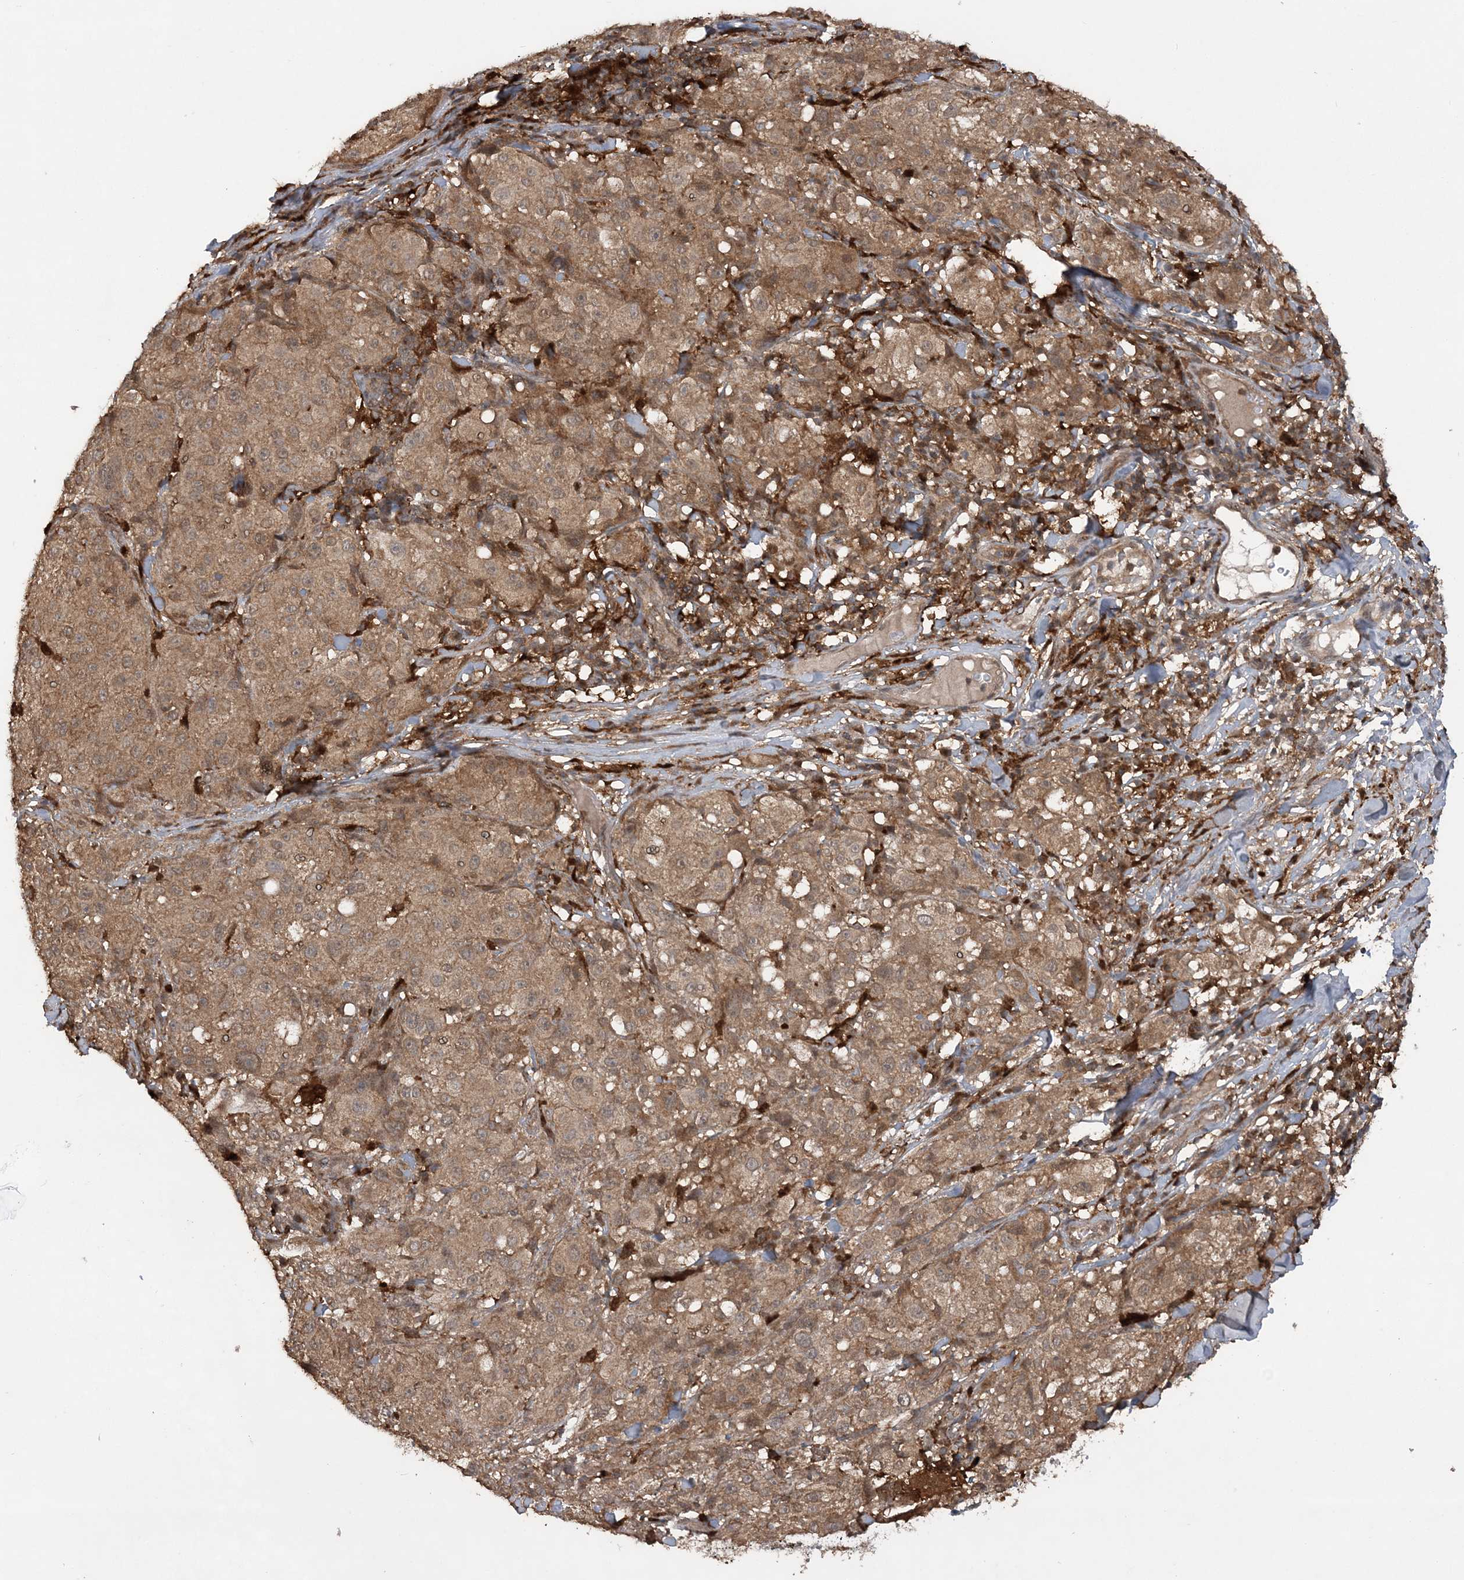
{"staining": {"intensity": "moderate", "quantity": ">75%", "location": "cytoplasmic/membranous"}, "tissue": "melanoma", "cell_type": "Tumor cells", "image_type": "cancer", "snomed": [{"axis": "morphology", "description": "Necrosis, NOS"}, {"axis": "morphology", "description": "Malignant melanoma, NOS"}, {"axis": "topography", "description": "Skin"}], "caption": "Immunohistochemistry image of melanoma stained for a protein (brown), which demonstrates medium levels of moderate cytoplasmic/membranous positivity in approximately >75% of tumor cells.", "gene": "LACC1", "patient": {"sex": "female", "age": 87}}